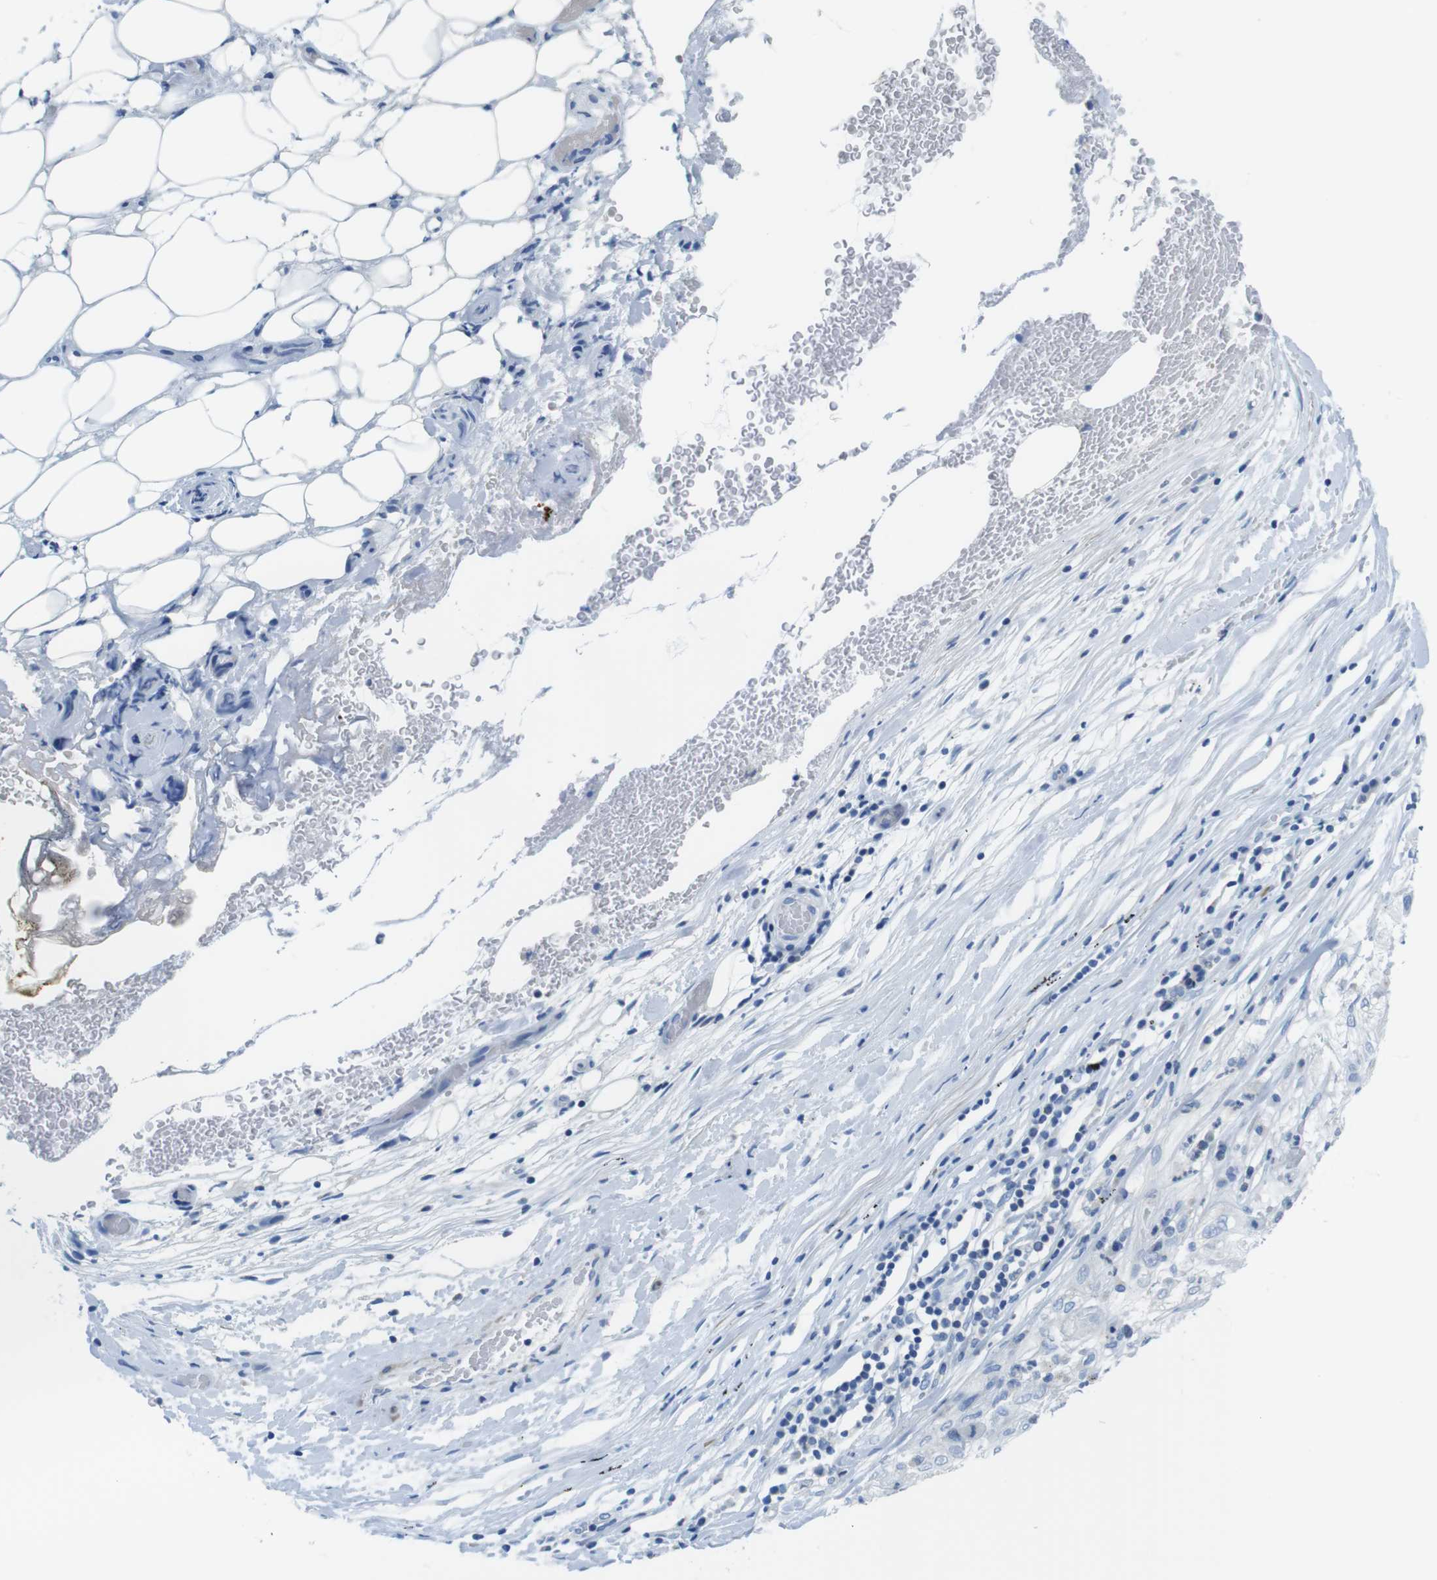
{"staining": {"intensity": "negative", "quantity": "none", "location": "none"}, "tissue": "lung cancer", "cell_type": "Tumor cells", "image_type": "cancer", "snomed": [{"axis": "morphology", "description": "Inflammation, NOS"}, {"axis": "morphology", "description": "Squamous cell carcinoma, NOS"}, {"axis": "topography", "description": "Lymph node"}, {"axis": "topography", "description": "Soft tissue"}, {"axis": "topography", "description": "Lung"}], "caption": "Squamous cell carcinoma (lung) stained for a protein using immunohistochemistry exhibits no positivity tumor cells.", "gene": "ASIC5", "patient": {"sex": "male", "age": 66}}